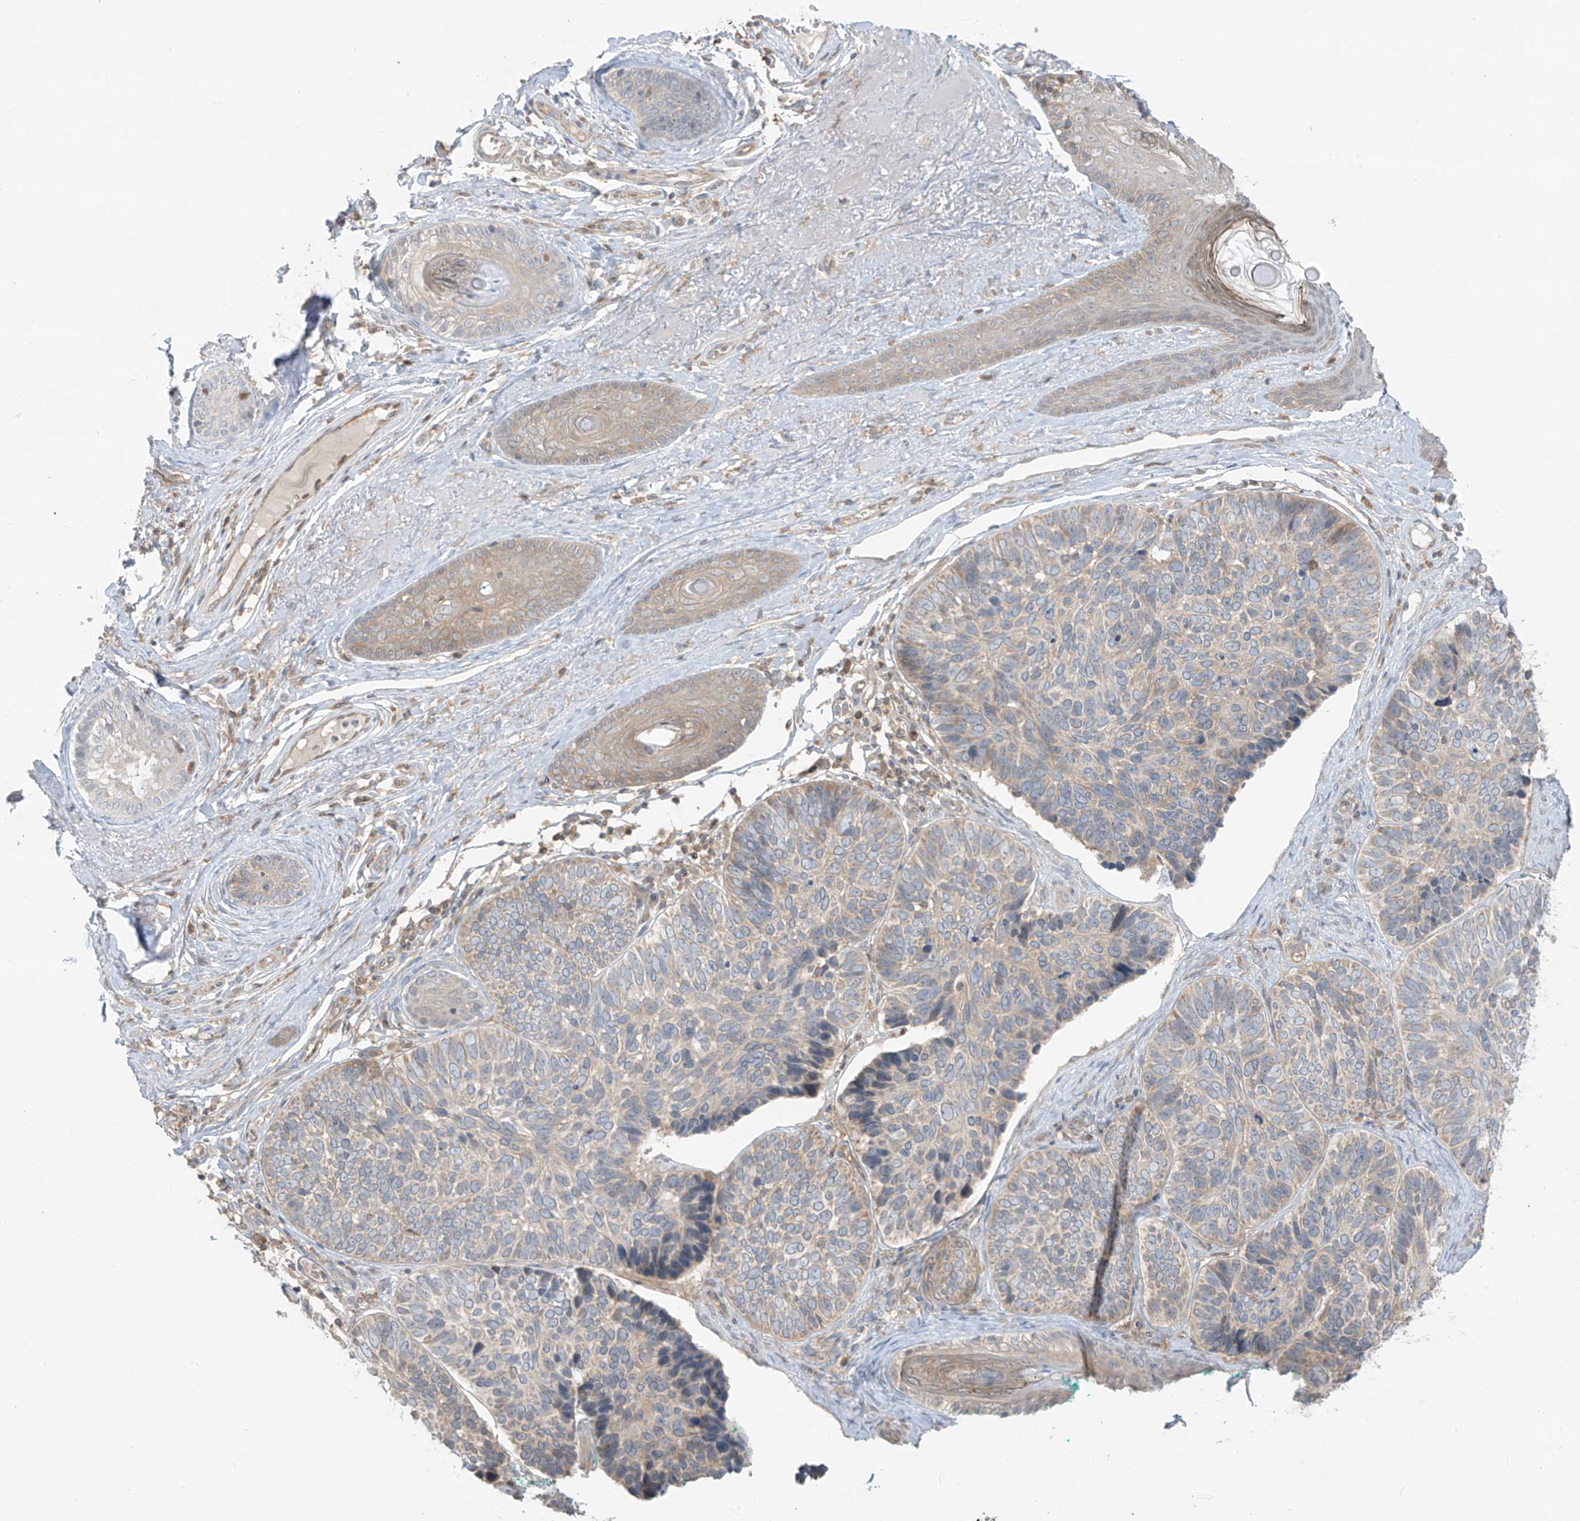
{"staining": {"intensity": "weak", "quantity": "25%-75%", "location": "cytoplasmic/membranous"}, "tissue": "skin cancer", "cell_type": "Tumor cells", "image_type": "cancer", "snomed": [{"axis": "morphology", "description": "Basal cell carcinoma"}, {"axis": "topography", "description": "Skin"}], "caption": "Approximately 25%-75% of tumor cells in skin cancer (basal cell carcinoma) display weak cytoplasmic/membranous protein expression as visualized by brown immunohistochemical staining.", "gene": "ANGEL2", "patient": {"sex": "male", "age": 62}}